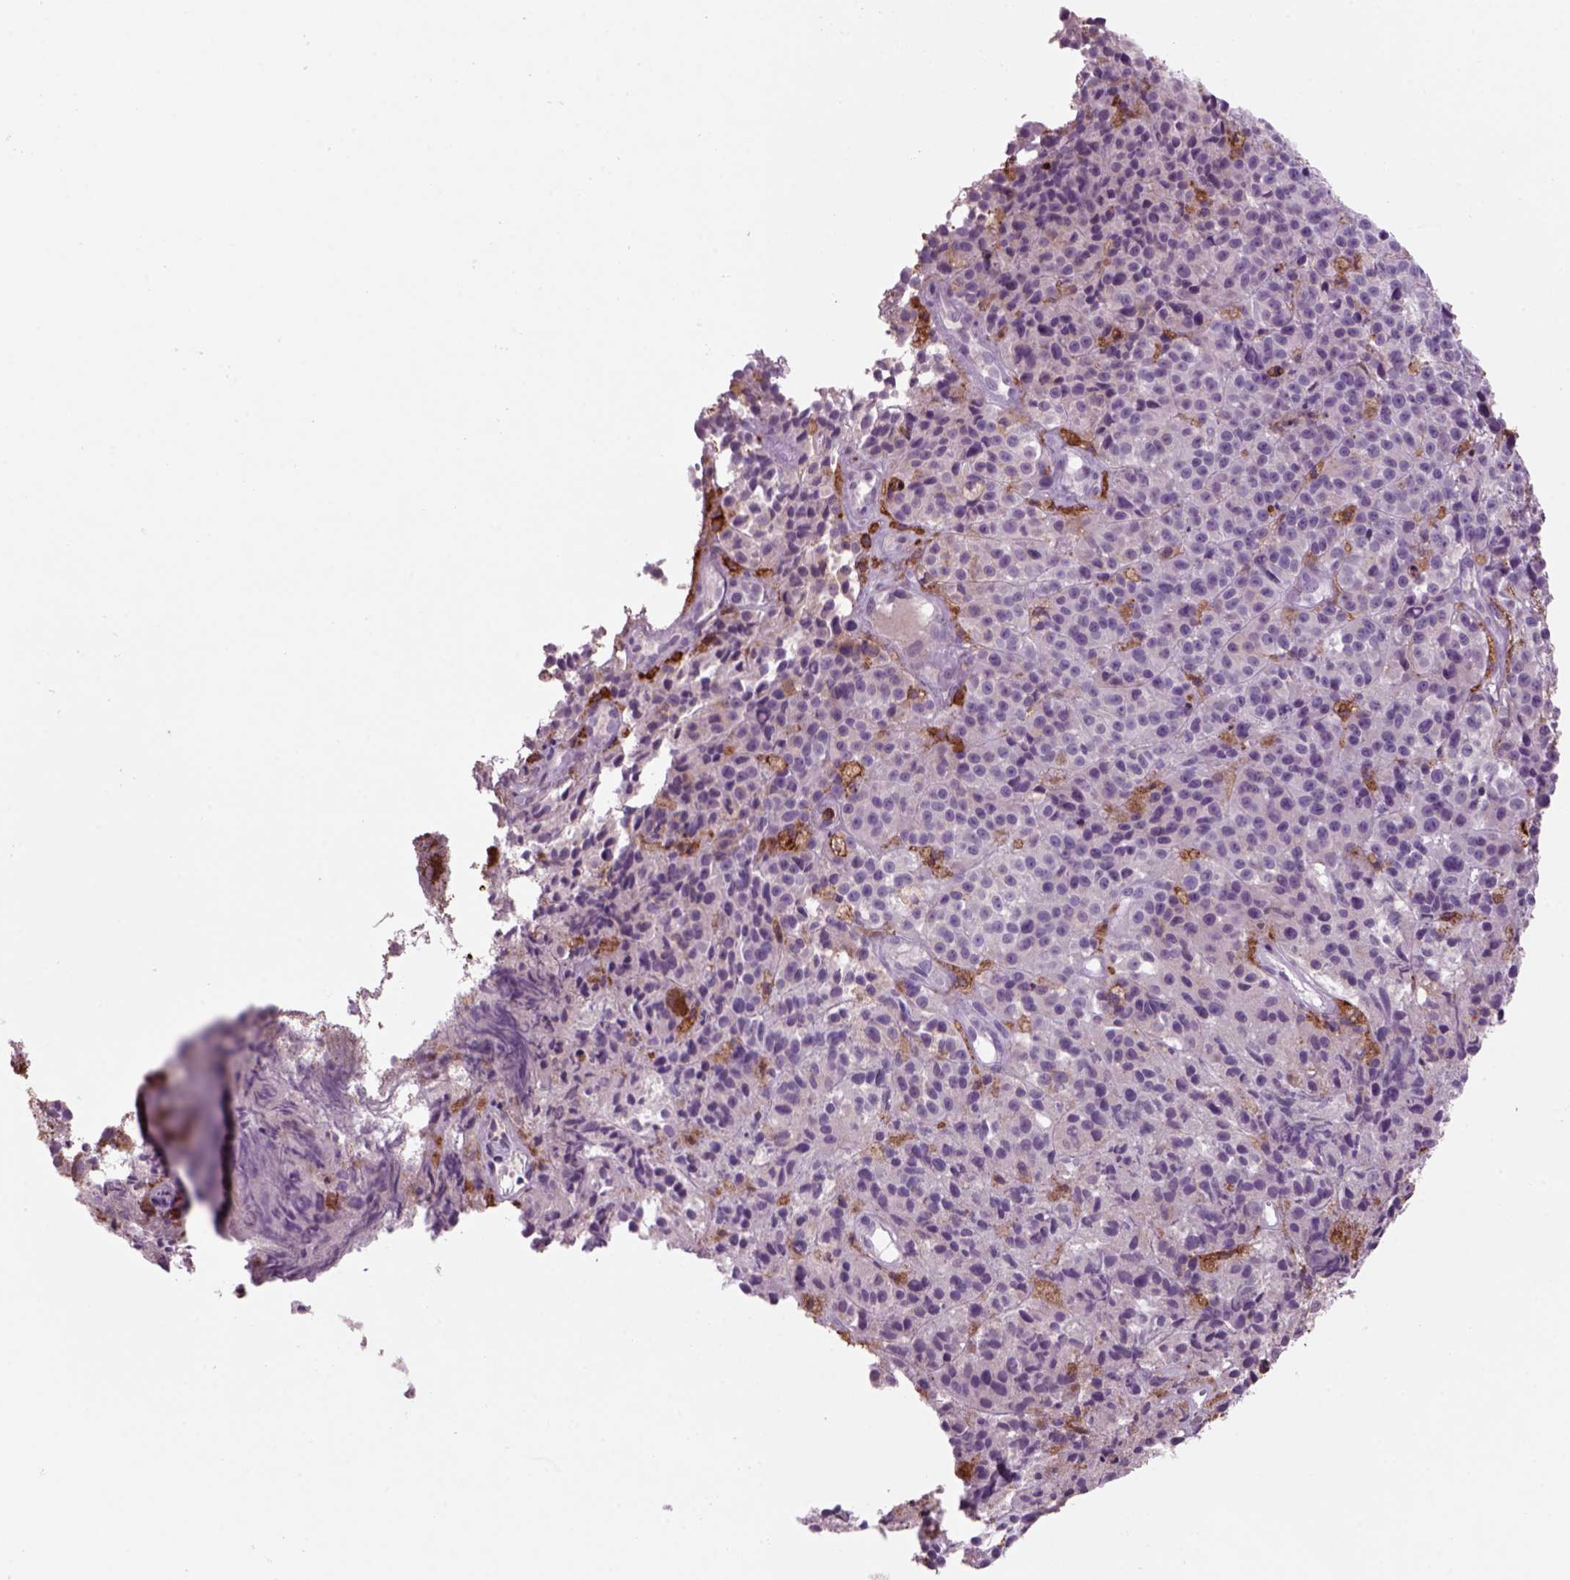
{"staining": {"intensity": "negative", "quantity": "none", "location": "none"}, "tissue": "melanoma", "cell_type": "Tumor cells", "image_type": "cancer", "snomed": [{"axis": "morphology", "description": "Malignant melanoma, NOS"}, {"axis": "topography", "description": "Skin"}], "caption": "Malignant melanoma was stained to show a protein in brown. There is no significant expression in tumor cells.", "gene": "CD14", "patient": {"sex": "female", "age": 58}}